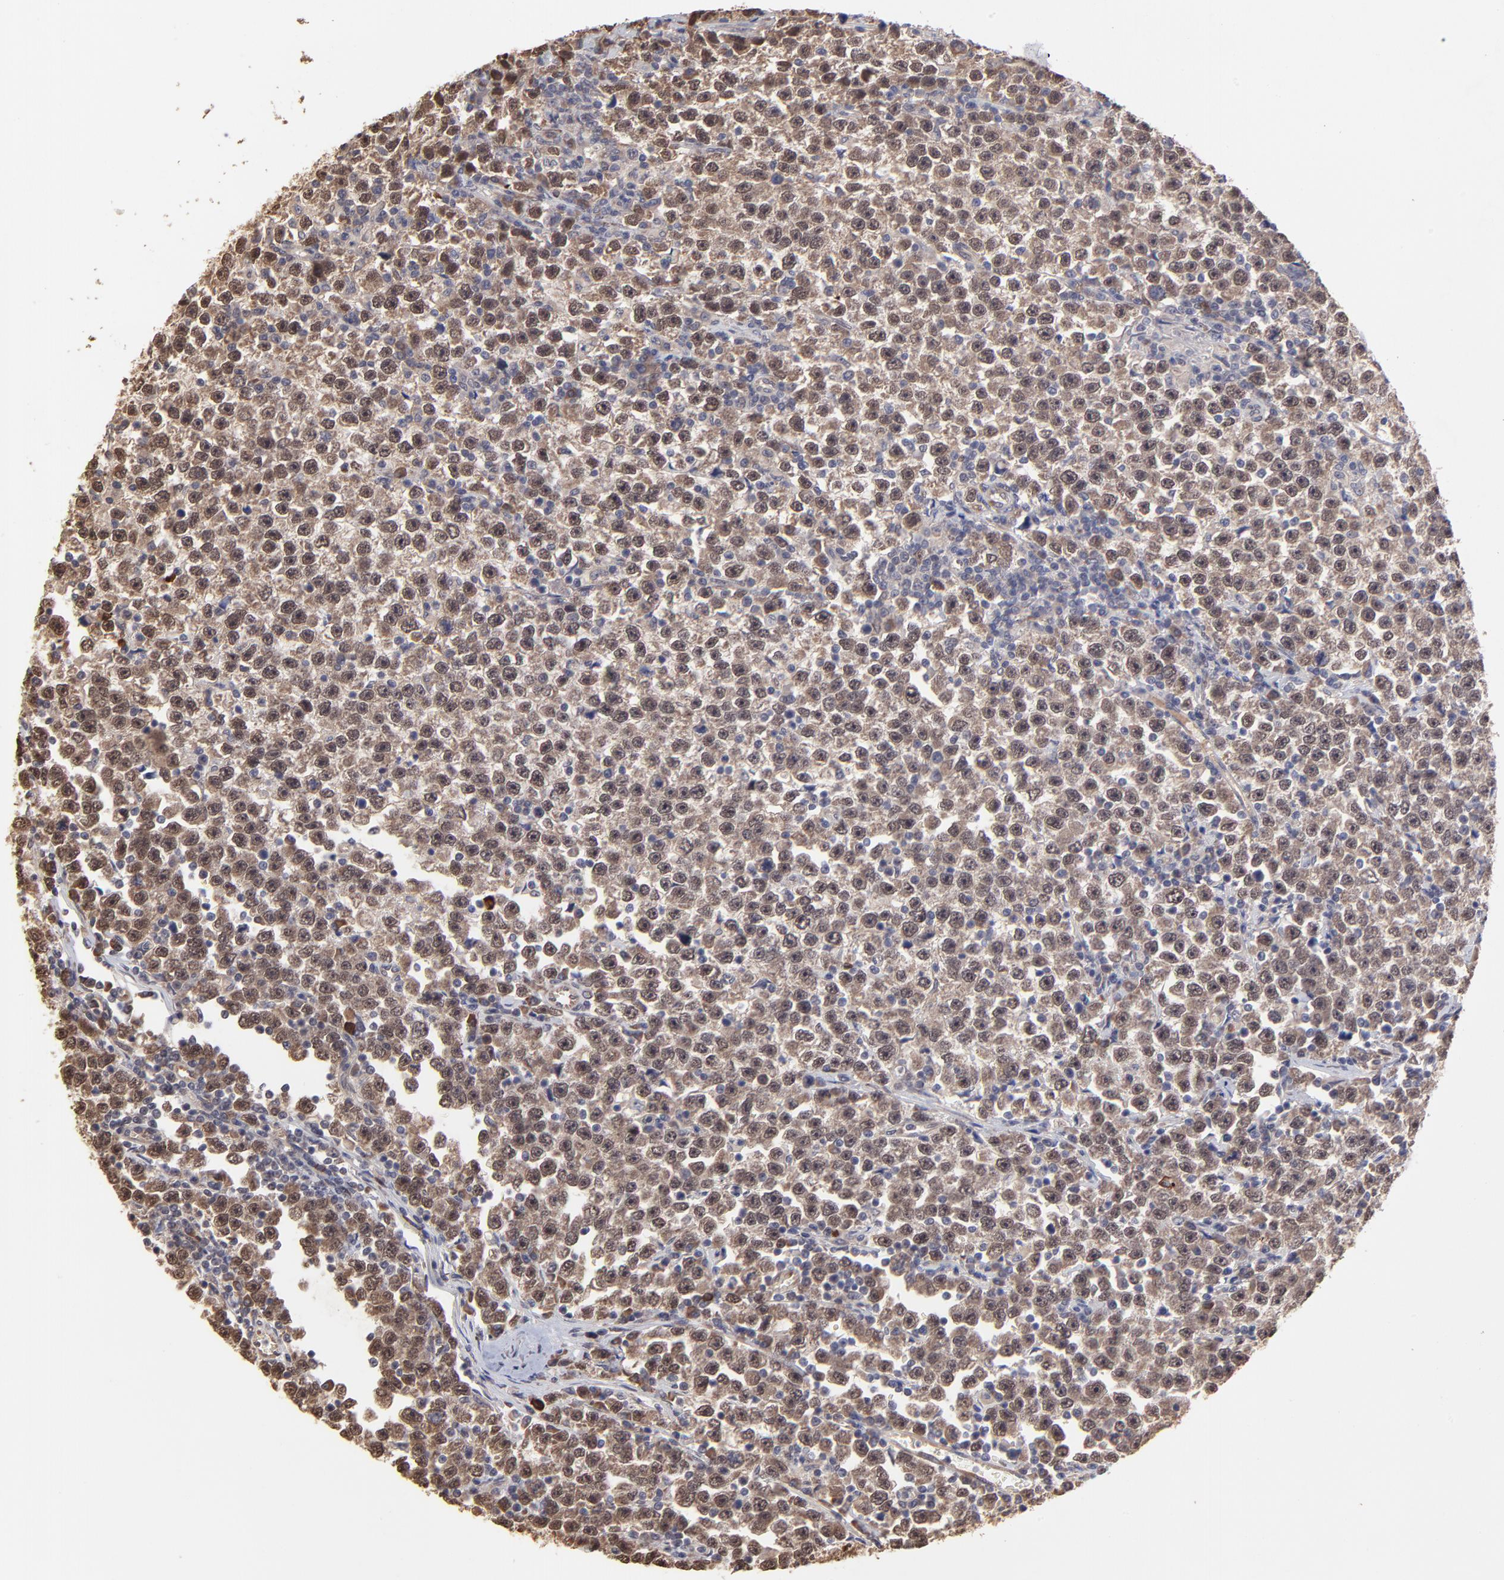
{"staining": {"intensity": "weak", "quantity": ">75%", "location": "cytoplasmic/membranous,nuclear"}, "tissue": "testis cancer", "cell_type": "Tumor cells", "image_type": "cancer", "snomed": [{"axis": "morphology", "description": "Seminoma, NOS"}, {"axis": "topography", "description": "Testis"}], "caption": "Tumor cells show low levels of weak cytoplasmic/membranous and nuclear expression in approximately >75% of cells in human testis cancer. Nuclei are stained in blue.", "gene": "CHL1", "patient": {"sex": "male", "age": 43}}